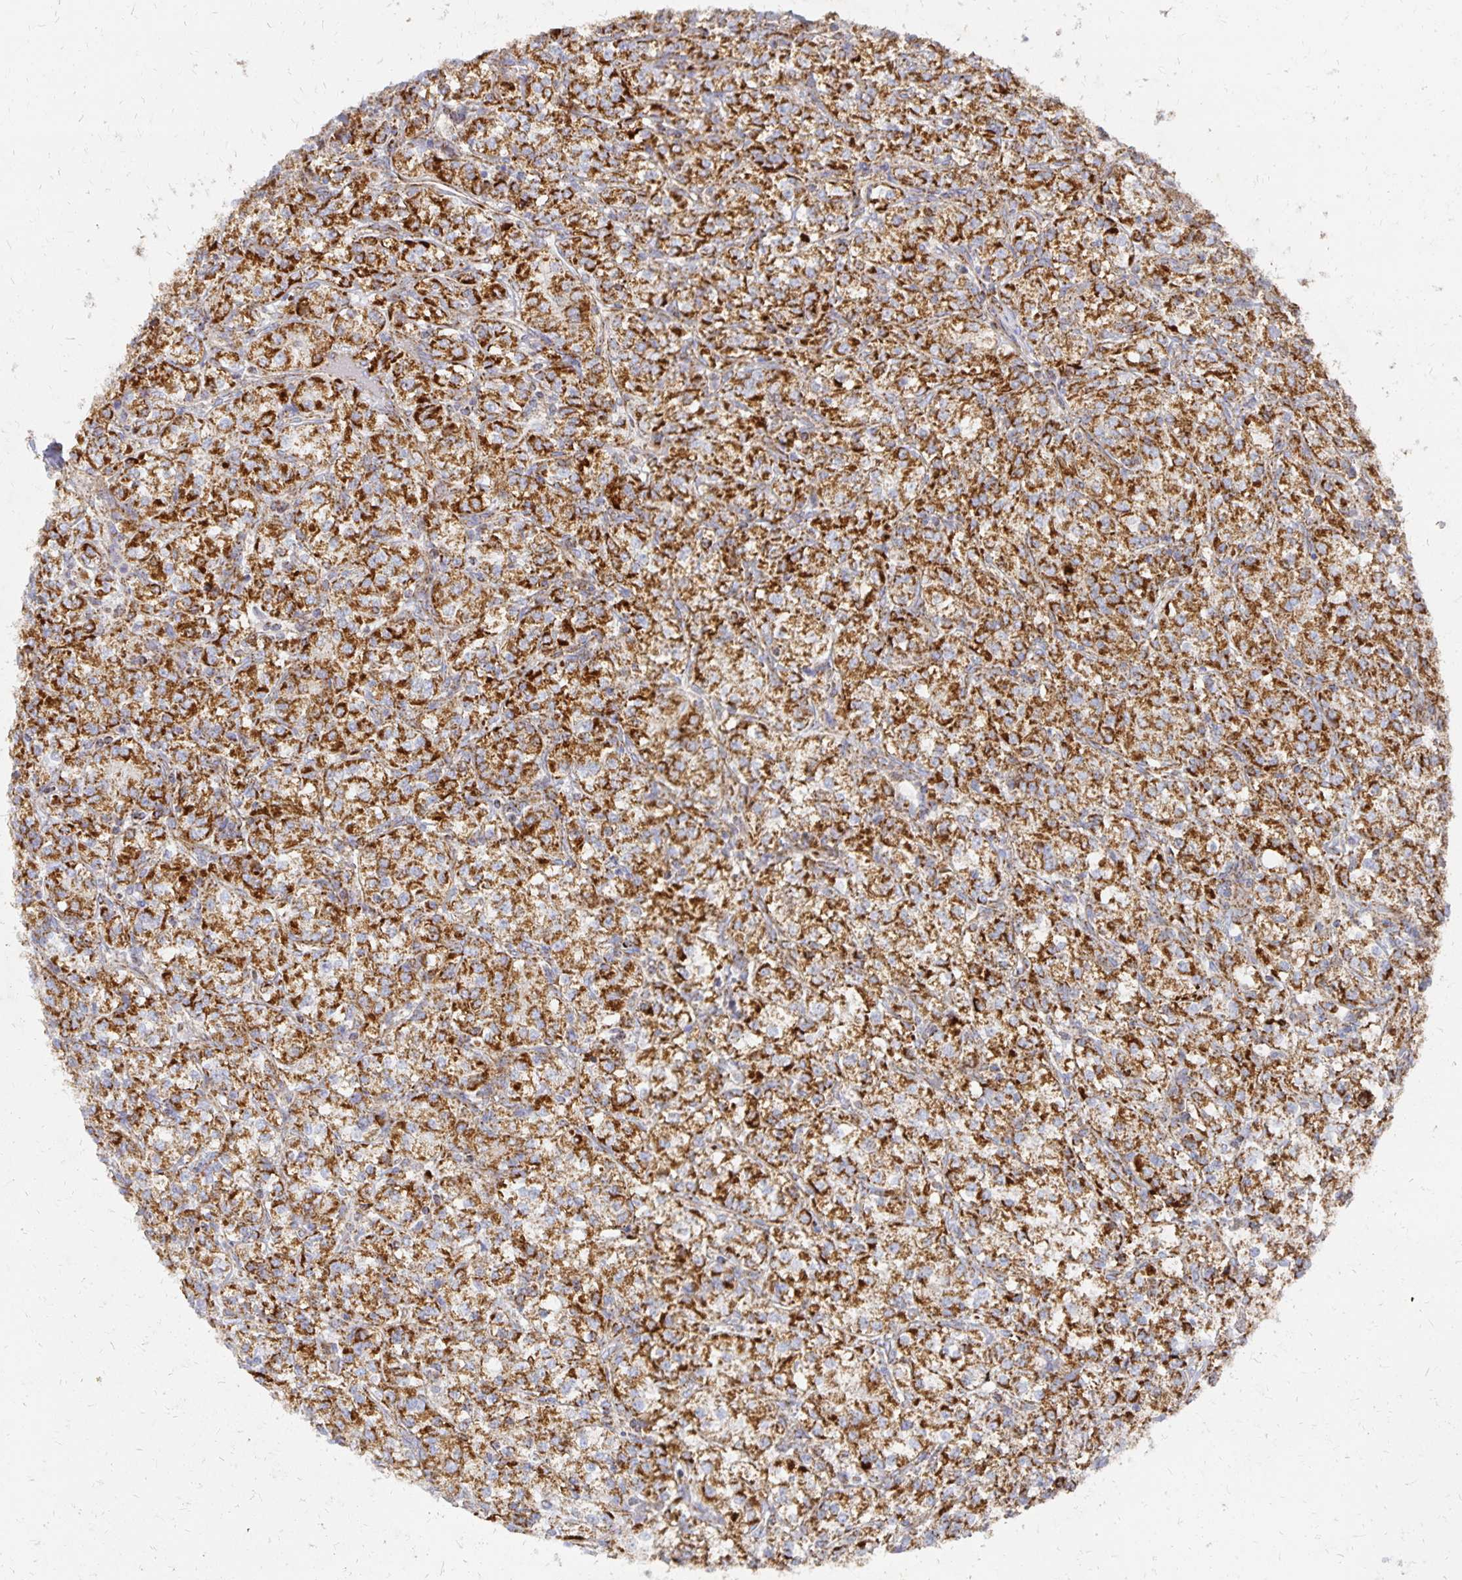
{"staining": {"intensity": "strong", "quantity": ">75%", "location": "cytoplasmic/membranous"}, "tissue": "renal cancer", "cell_type": "Tumor cells", "image_type": "cancer", "snomed": [{"axis": "morphology", "description": "Adenocarcinoma, NOS"}, {"axis": "topography", "description": "Kidney"}], "caption": "A histopathology image of adenocarcinoma (renal) stained for a protein exhibits strong cytoplasmic/membranous brown staining in tumor cells. Using DAB (3,3'-diaminobenzidine) (brown) and hematoxylin (blue) stains, captured at high magnification using brightfield microscopy.", "gene": "STOML2", "patient": {"sex": "male", "age": 77}}